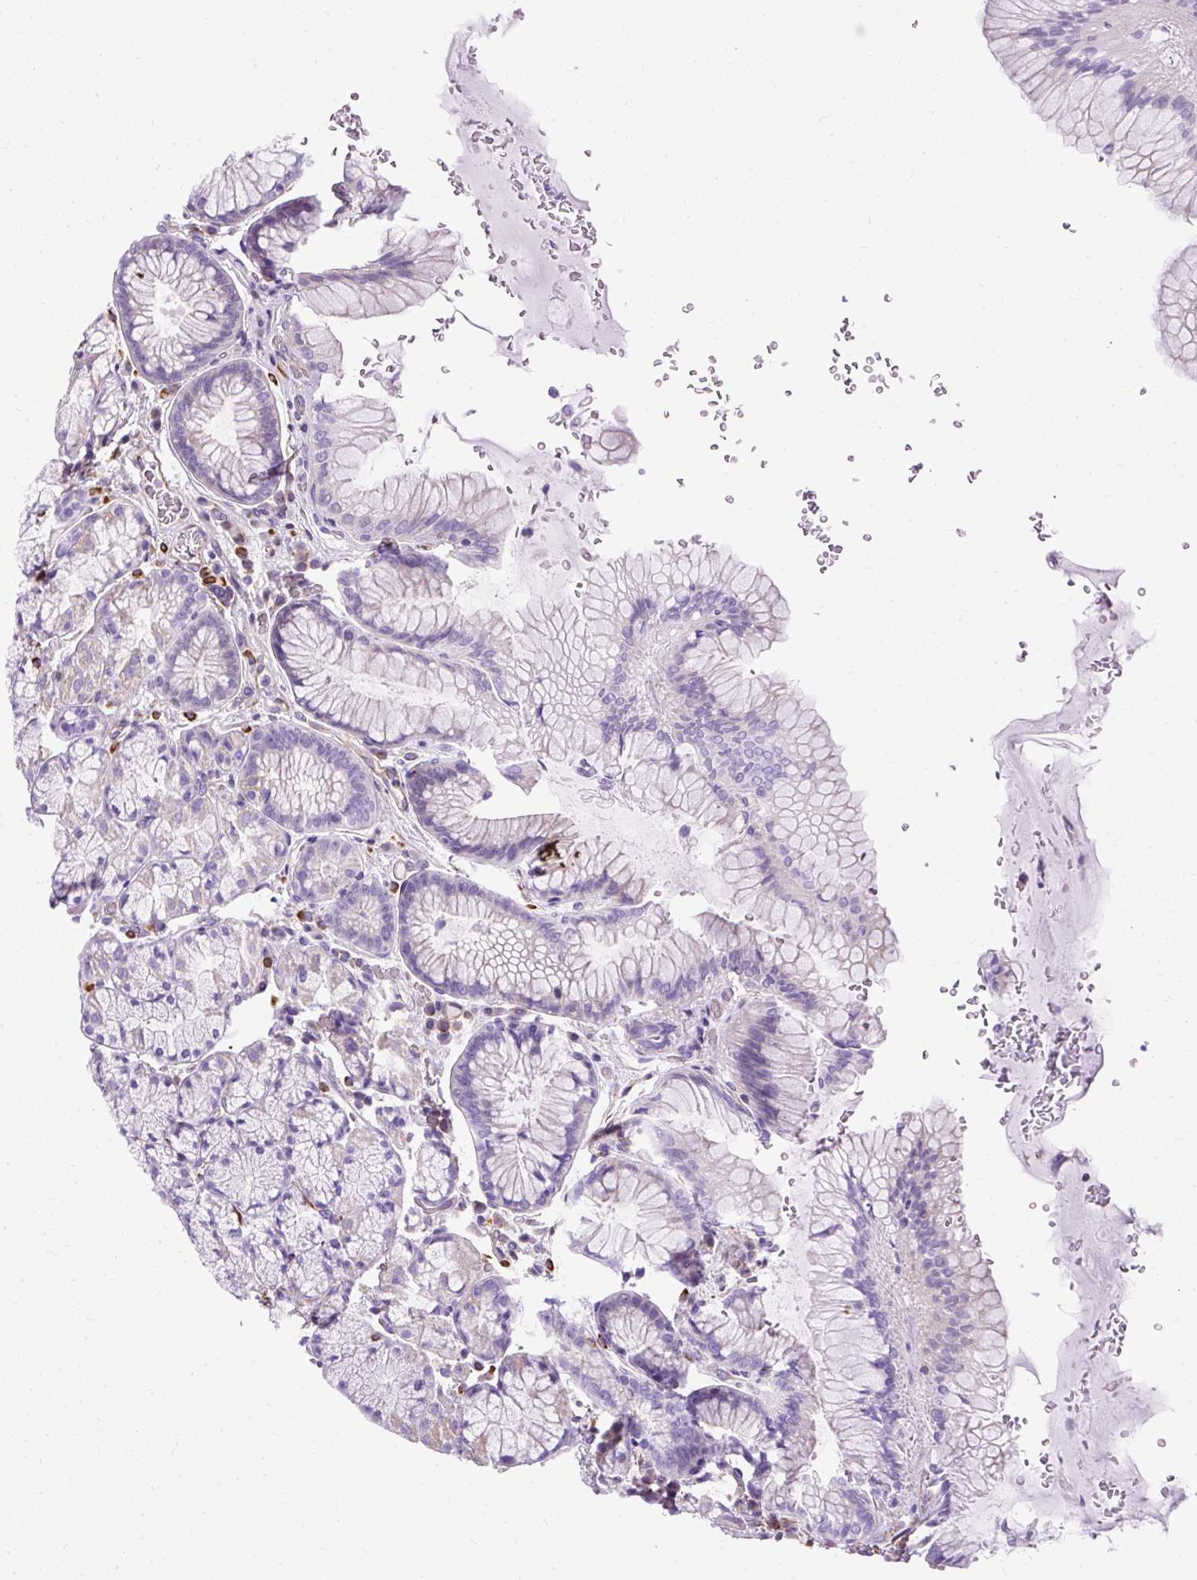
{"staining": {"intensity": "moderate", "quantity": "<25%", "location": "cytoplasmic/membranous"}, "tissue": "stomach", "cell_type": "Glandular cells", "image_type": "normal", "snomed": [{"axis": "morphology", "description": "Normal tissue, NOS"}, {"axis": "topography", "description": "Stomach"}], "caption": "Stomach stained with a brown dye displays moderate cytoplasmic/membranous positive staining in about <25% of glandular cells.", "gene": "PLS1", "patient": {"sex": "male", "age": 63}}